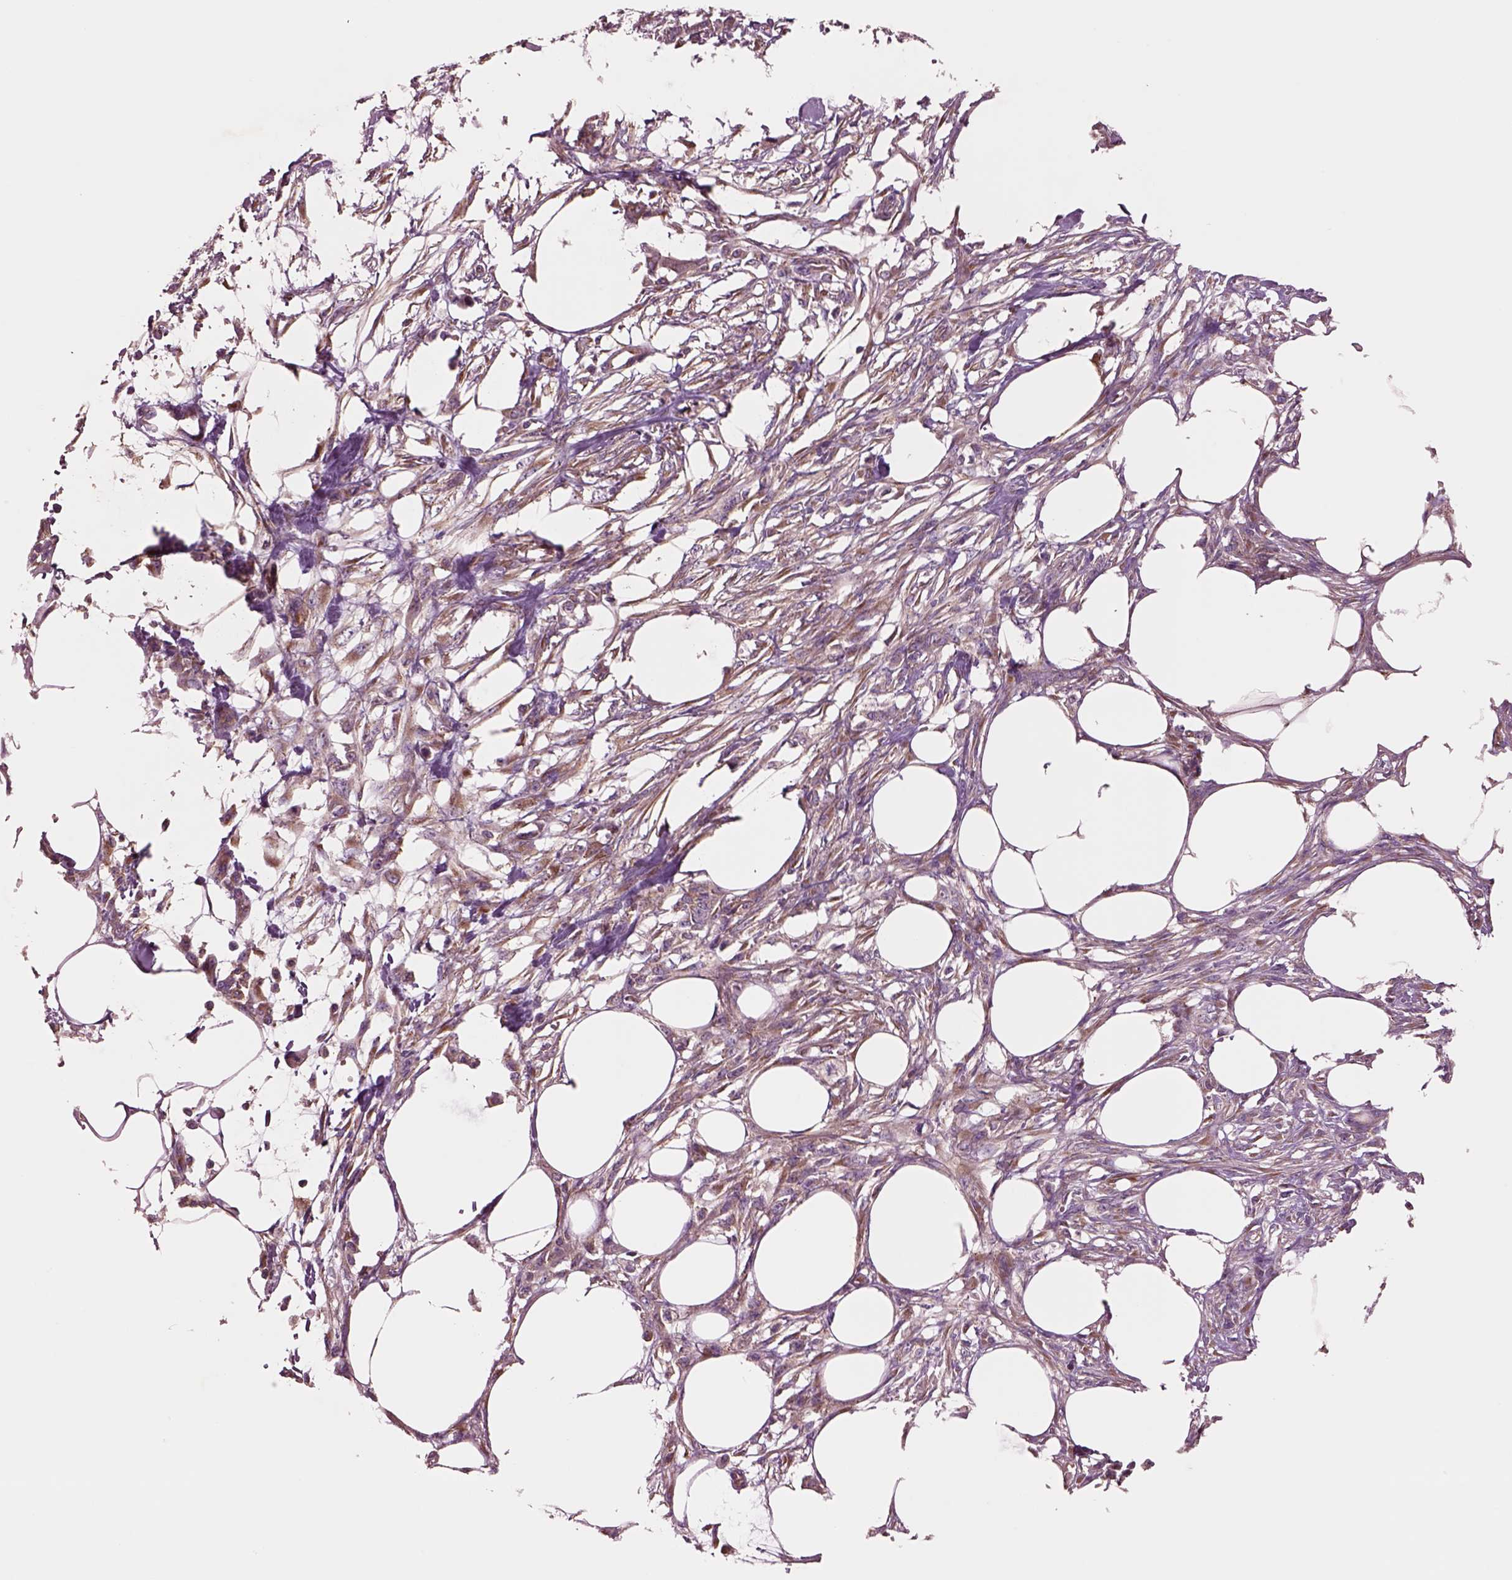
{"staining": {"intensity": "moderate", "quantity": ">75%", "location": "cytoplasmic/membranous"}, "tissue": "skin cancer", "cell_type": "Tumor cells", "image_type": "cancer", "snomed": [{"axis": "morphology", "description": "Squamous cell carcinoma, NOS"}, {"axis": "topography", "description": "Skin"}], "caption": "Protein analysis of skin squamous cell carcinoma tissue displays moderate cytoplasmic/membranous staining in about >75% of tumor cells.", "gene": "SEC23A", "patient": {"sex": "female", "age": 59}}